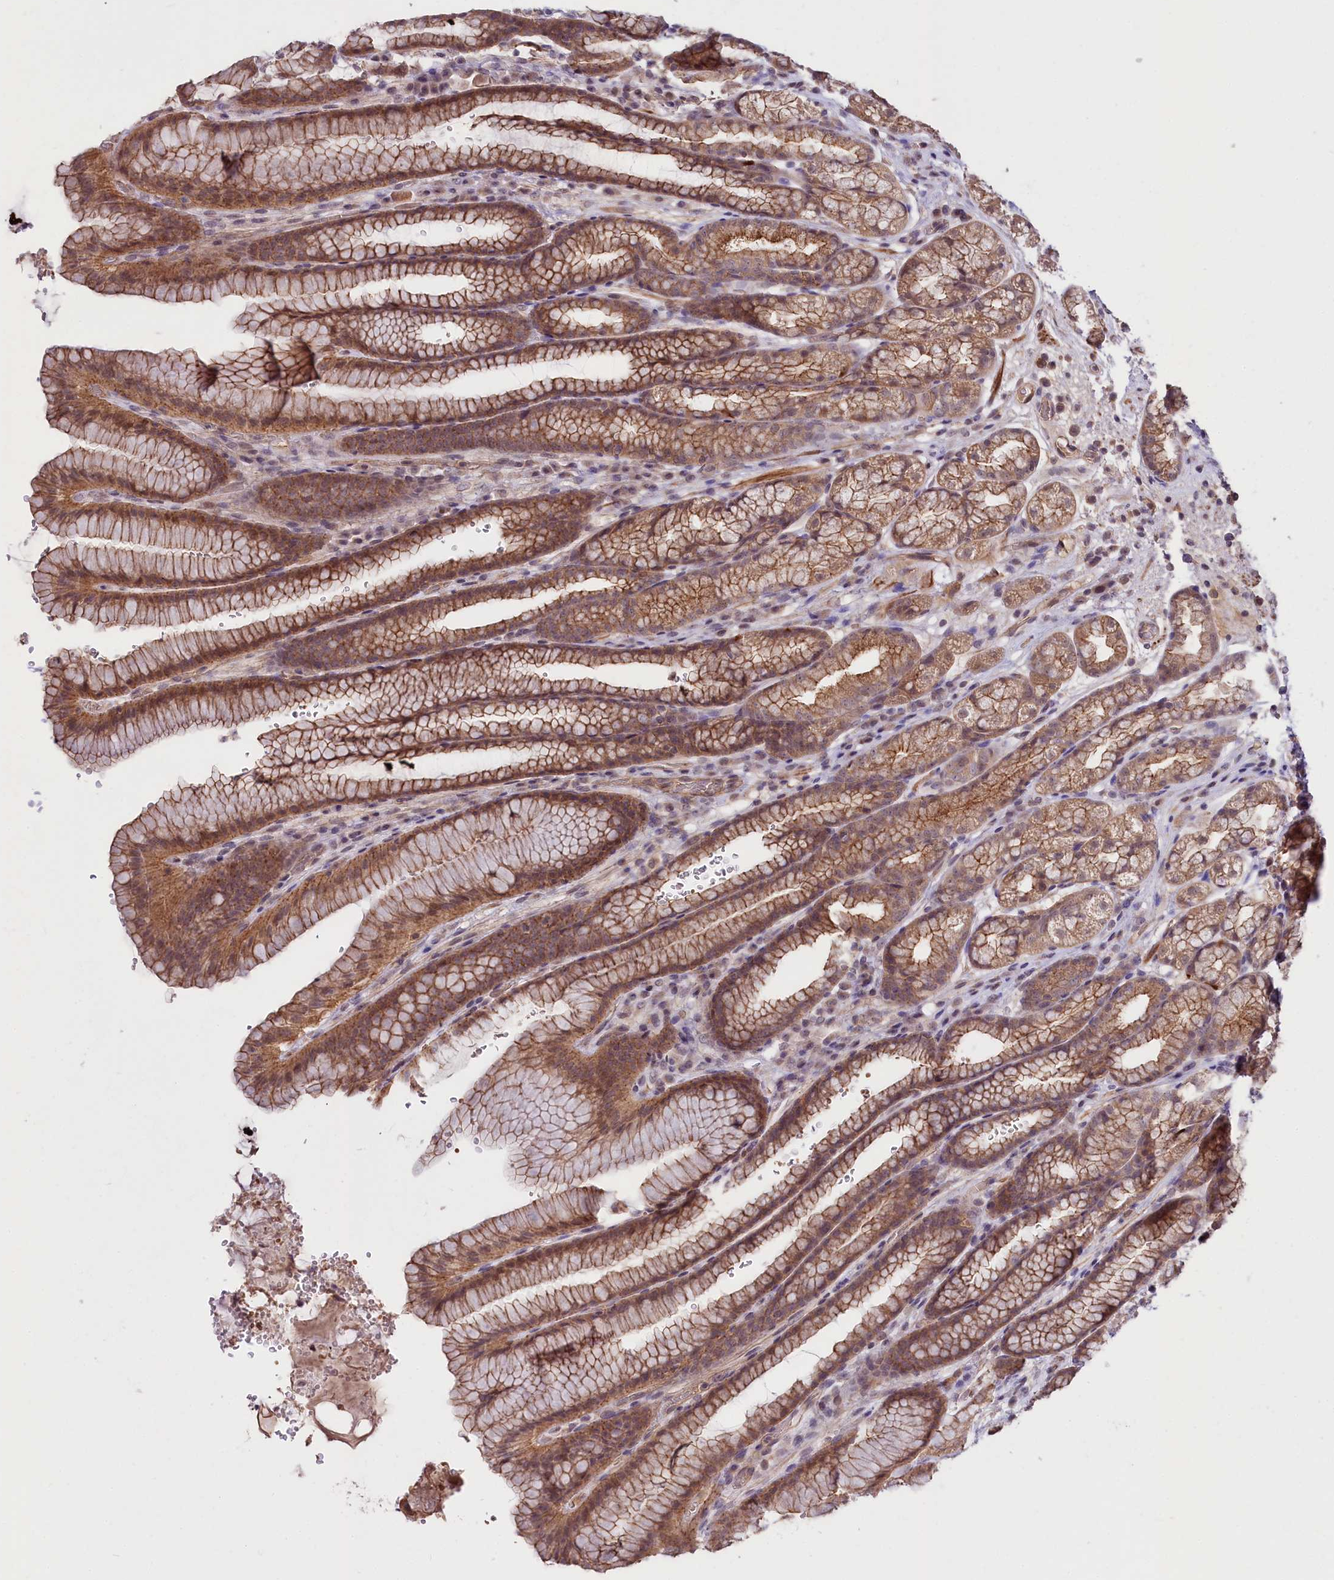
{"staining": {"intensity": "moderate", "quantity": ">75%", "location": "cytoplasmic/membranous"}, "tissue": "stomach", "cell_type": "Glandular cells", "image_type": "normal", "snomed": [{"axis": "morphology", "description": "Normal tissue, NOS"}, {"axis": "morphology", "description": "Adenocarcinoma, NOS"}, {"axis": "topography", "description": "Stomach"}], "caption": "Brown immunohistochemical staining in normal stomach demonstrates moderate cytoplasmic/membranous staining in about >75% of glandular cells. Immunohistochemistry (ihc) stains the protein in brown and the nuclei are stained blue.", "gene": "TAFAZZIN", "patient": {"sex": "male", "age": 57}}